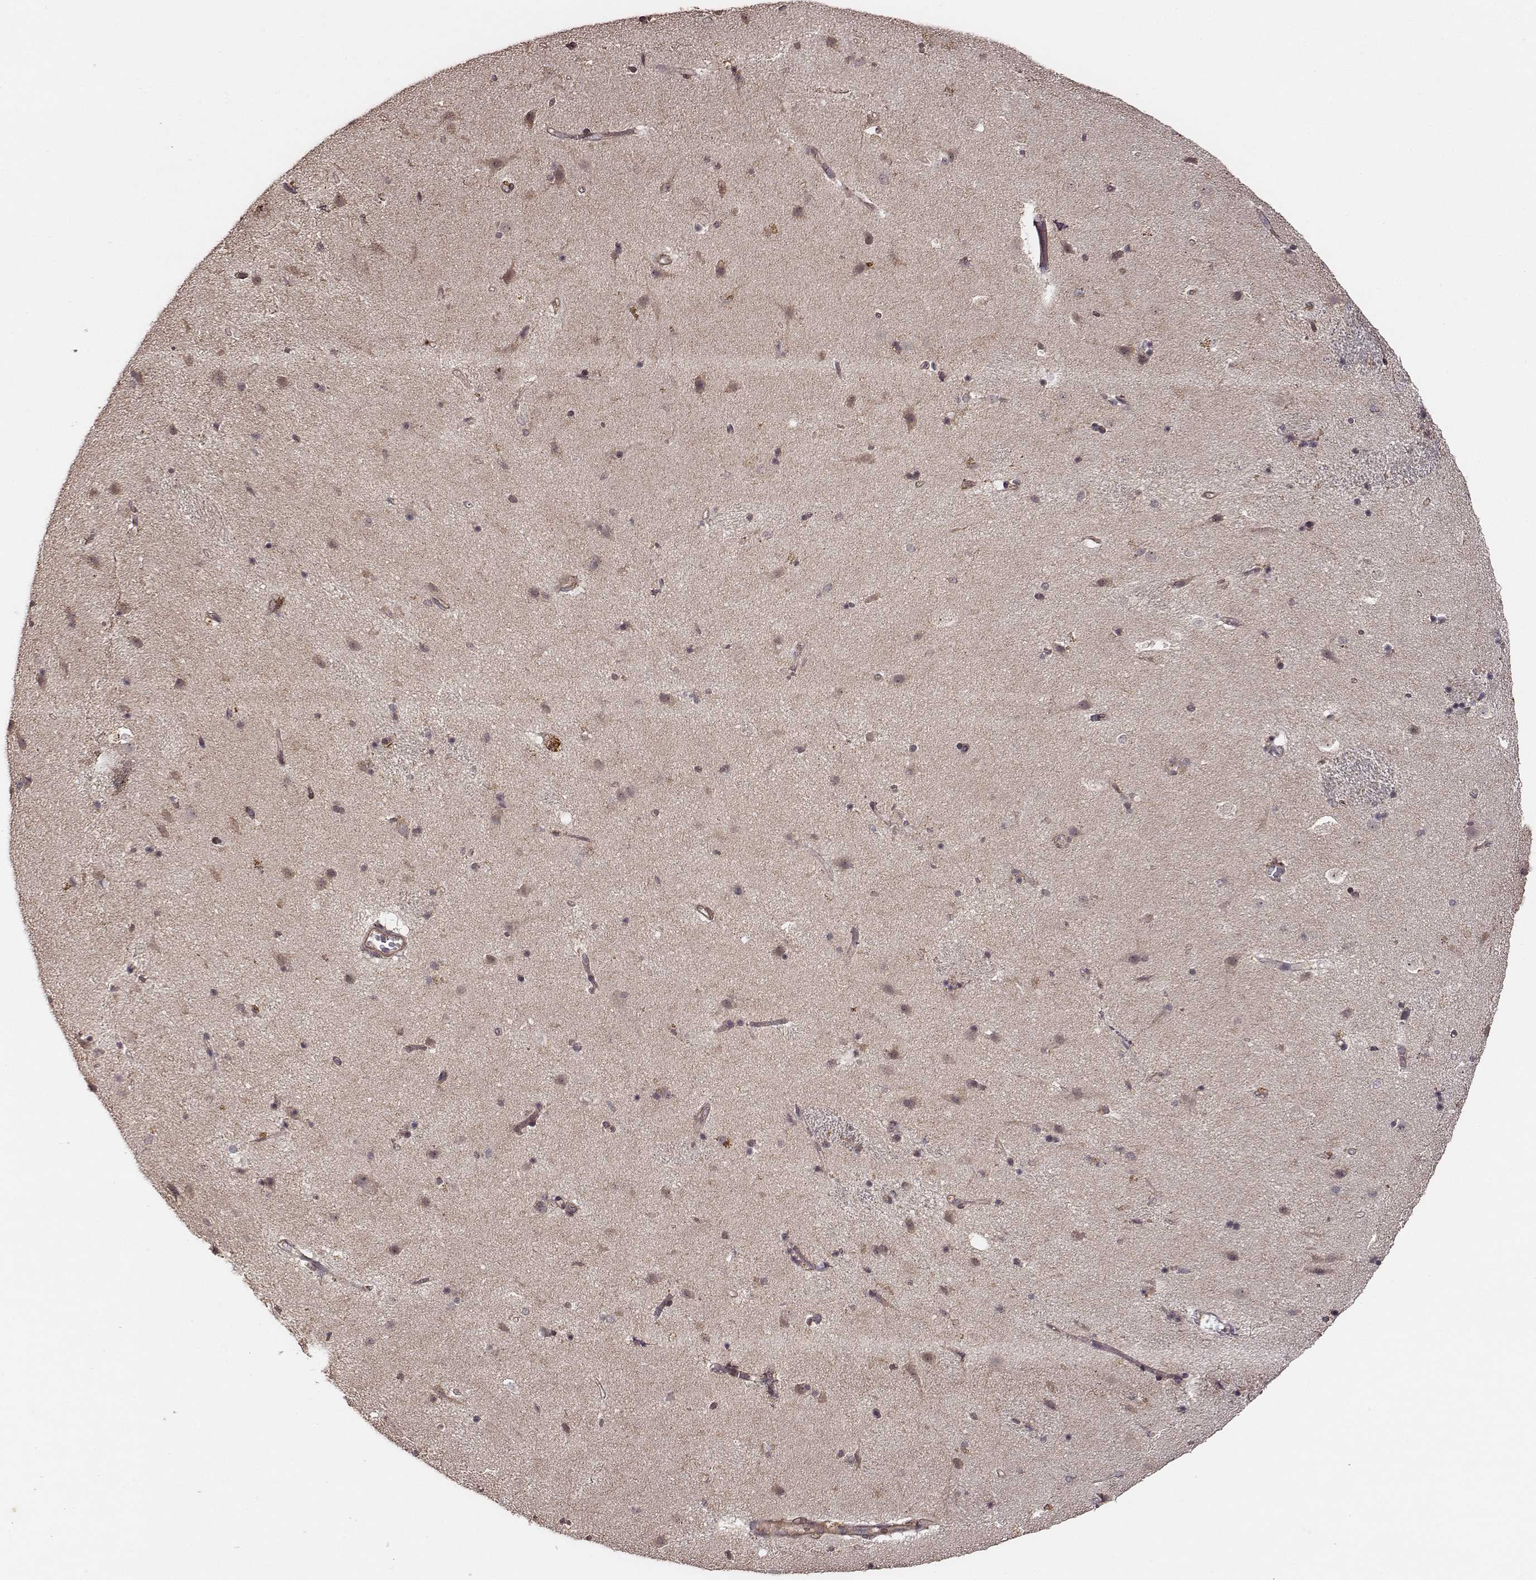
{"staining": {"intensity": "negative", "quantity": "none", "location": "none"}, "tissue": "caudate", "cell_type": "Glial cells", "image_type": "normal", "snomed": [{"axis": "morphology", "description": "Normal tissue, NOS"}, {"axis": "topography", "description": "Lateral ventricle wall"}], "caption": "This image is of unremarkable caudate stained with immunohistochemistry to label a protein in brown with the nuclei are counter-stained blue. There is no expression in glial cells.", "gene": "VPS26A", "patient": {"sex": "female", "age": 71}}